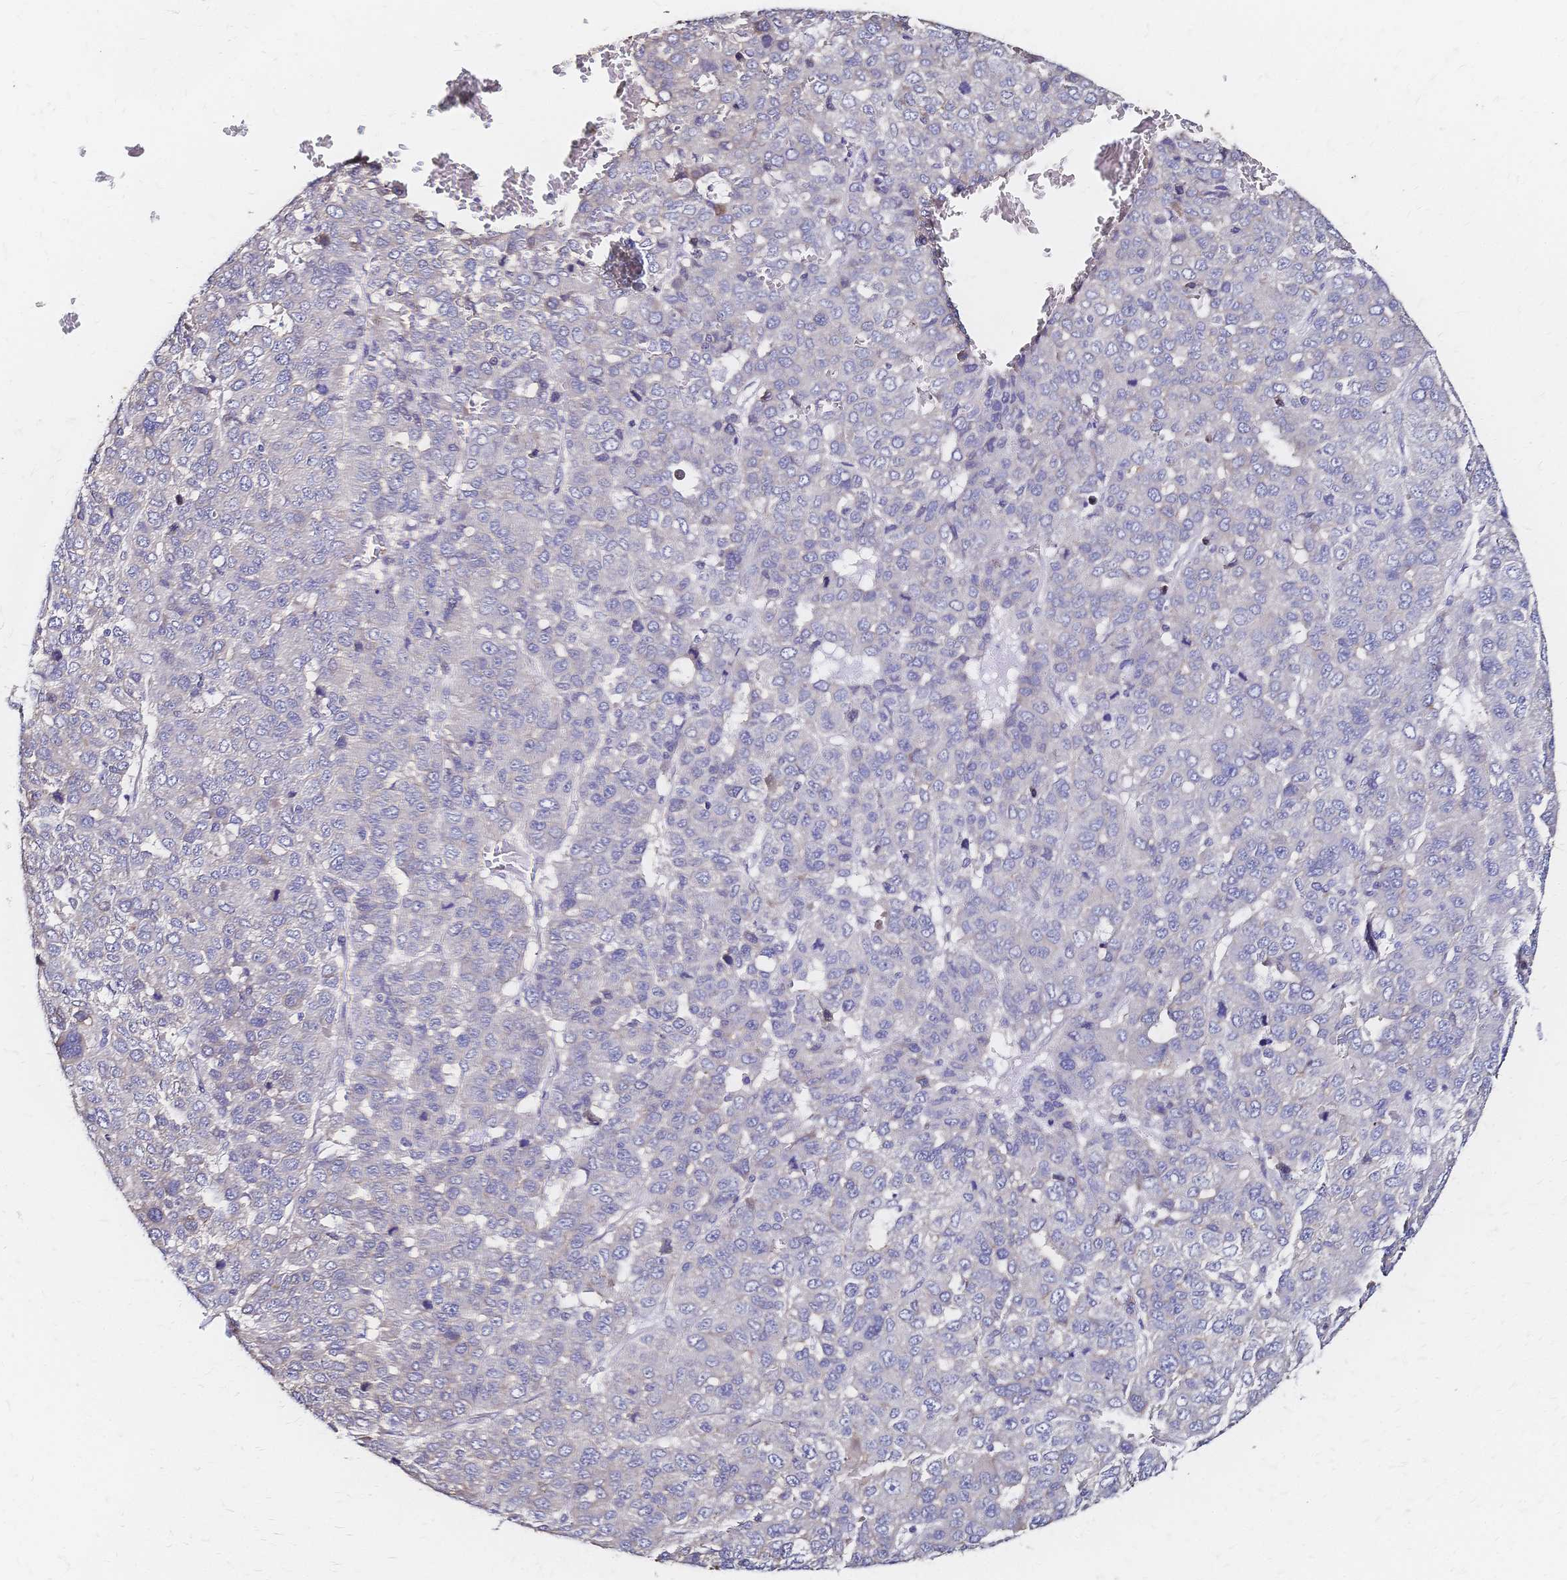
{"staining": {"intensity": "negative", "quantity": "none", "location": "none"}, "tissue": "liver cancer", "cell_type": "Tumor cells", "image_type": "cancer", "snomed": [{"axis": "morphology", "description": "Carcinoma, Hepatocellular, NOS"}, {"axis": "topography", "description": "Liver"}], "caption": "IHC photomicrograph of neoplastic tissue: human liver cancer (hepatocellular carcinoma) stained with DAB exhibits no significant protein expression in tumor cells.", "gene": "SLC5A1", "patient": {"sex": "male", "age": 69}}